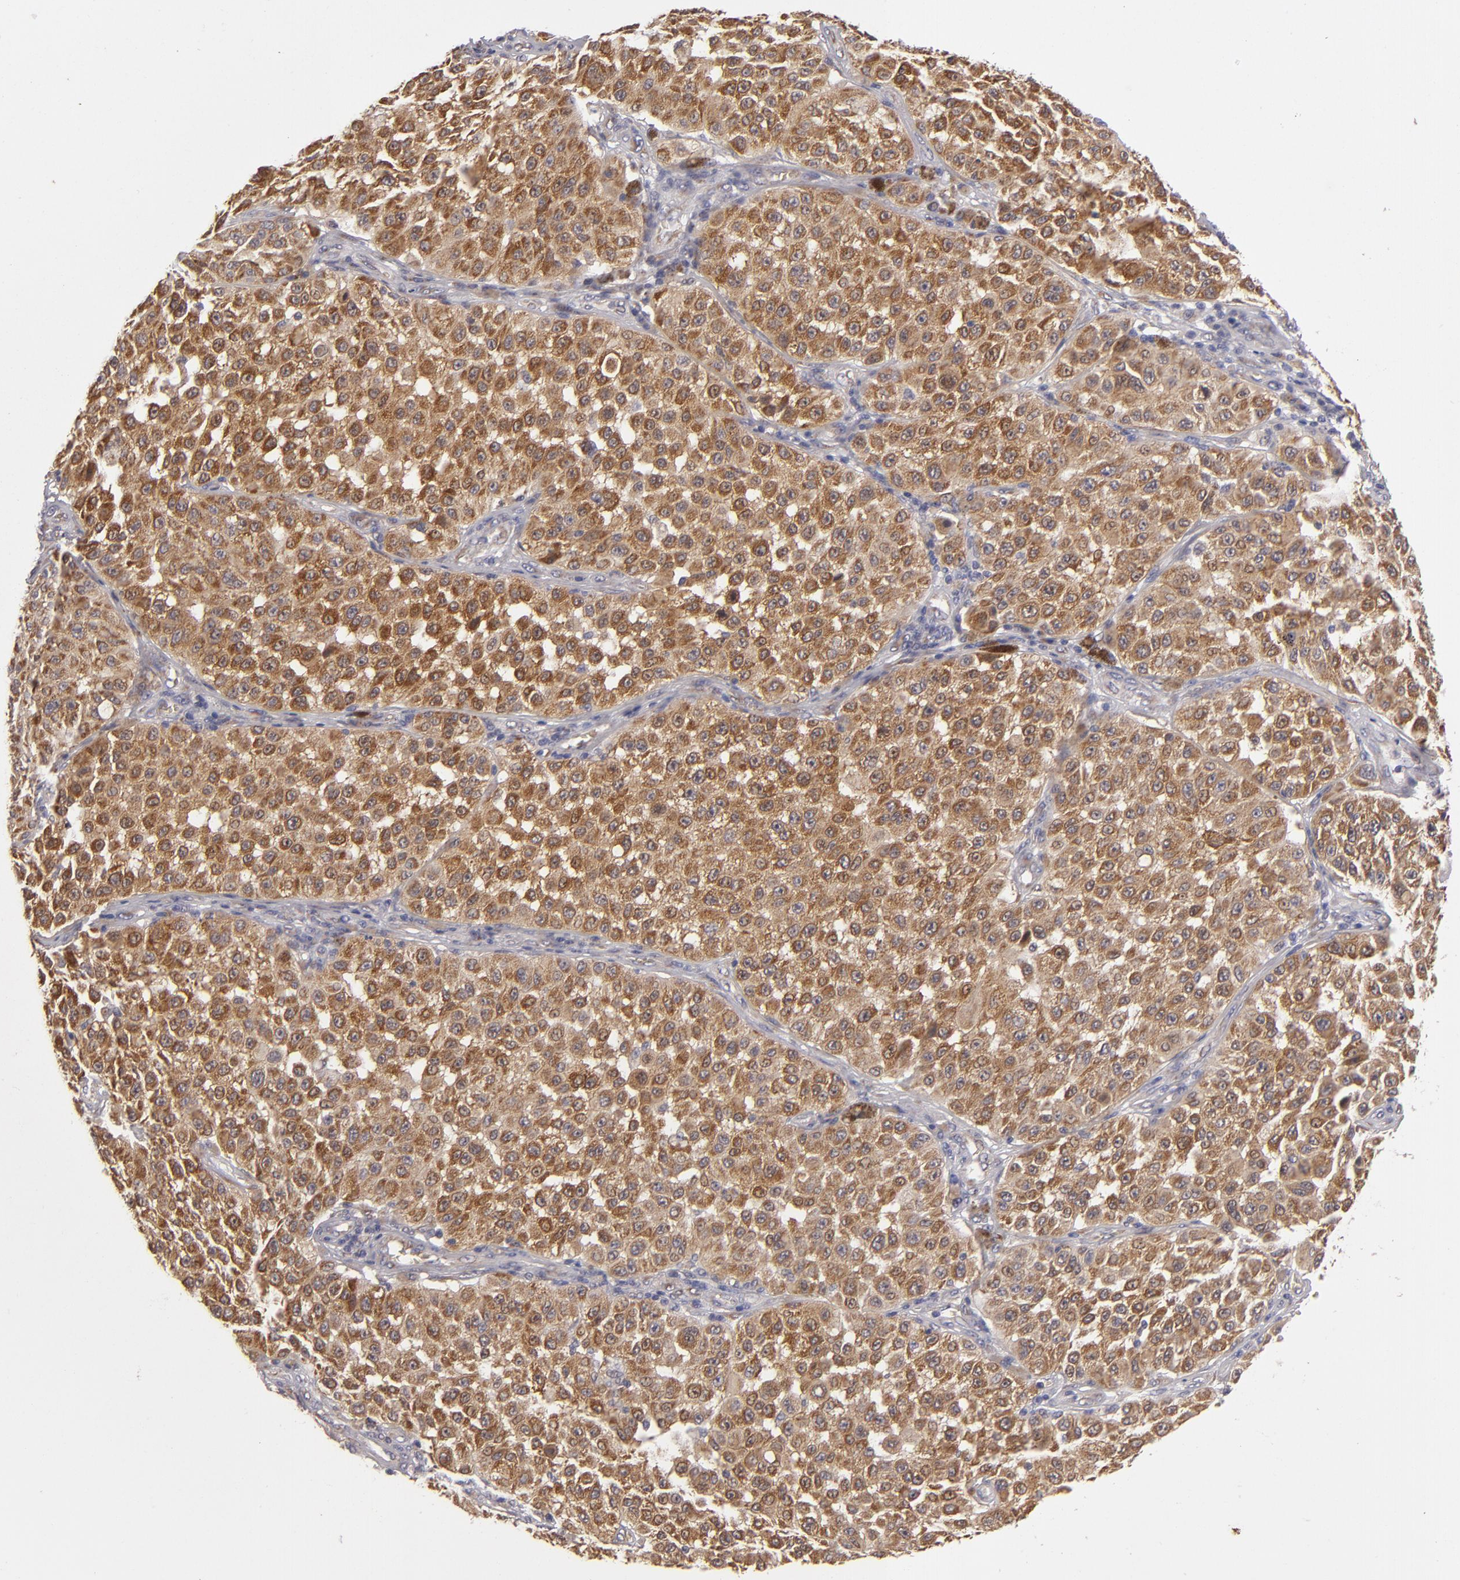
{"staining": {"intensity": "moderate", "quantity": ">75%", "location": "cytoplasmic/membranous"}, "tissue": "melanoma", "cell_type": "Tumor cells", "image_type": "cancer", "snomed": [{"axis": "morphology", "description": "Malignant melanoma, NOS"}, {"axis": "topography", "description": "Skin"}], "caption": "A micrograph of melanoma stained for a protein reveals moderate cytoplasmic/membranous brown staining in tumor cells. (Stains: DAB in brown, nuclei in blue, Microscopy: brightfield microscopy at high magnification).", "gene": "SH2D4A", "patient": {"sex": "female", "age": 64}}